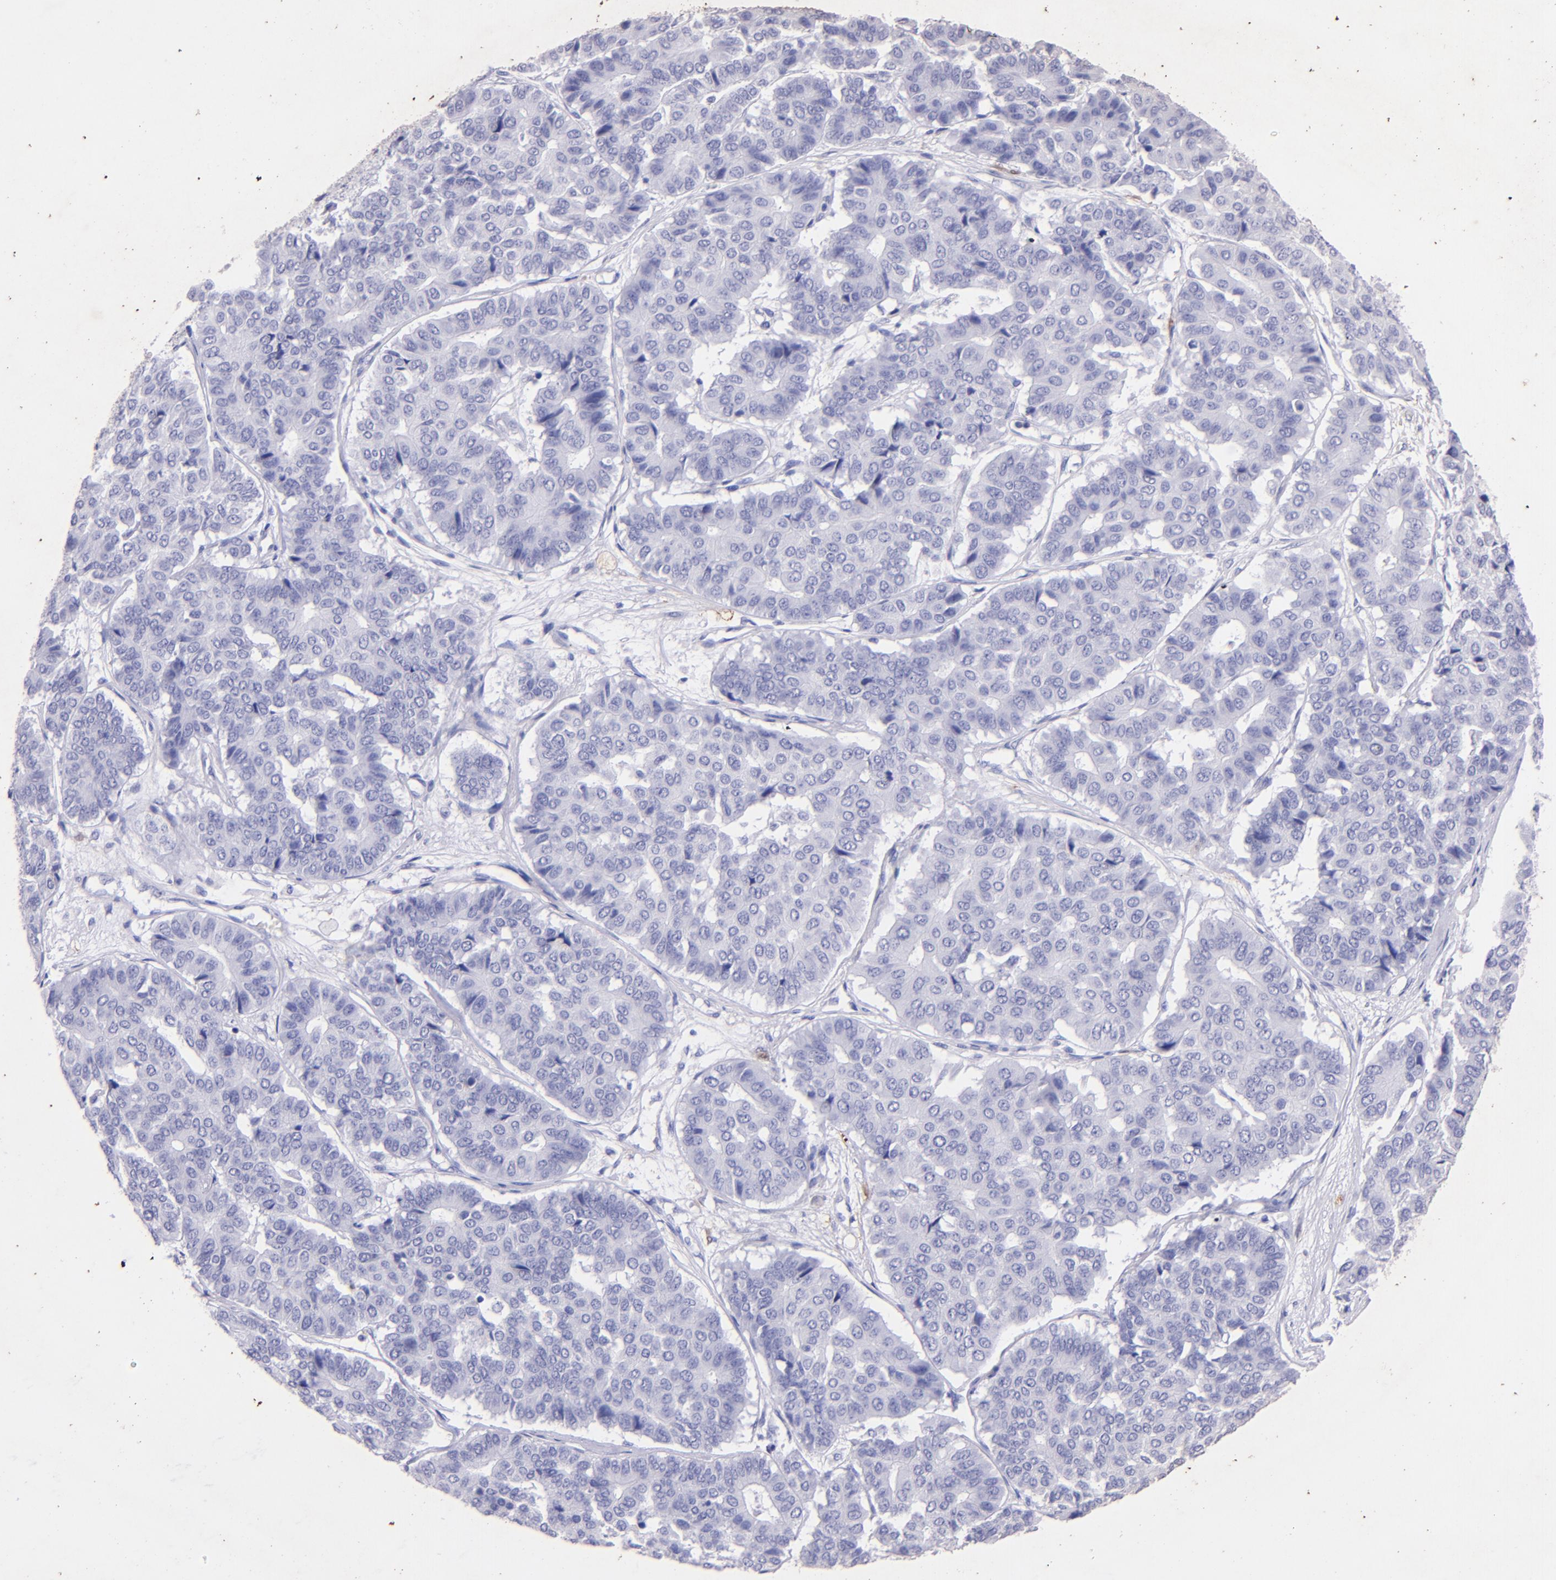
{"staining": {"intensity": "negative", "quantity": "none", "location": "none"}, "tissue": "pancreatic cancer", "cell_type": "Tumor cells", "image_type": "cancer", "snomed": [{"axis": "morphology", "description": "Adenocarcinoma, NOS"}, {"axis": "topography", "description": "Pancreas"}], "caption": "Pancreatic cancer (adenocarcinoma) was stained to show a protein in brown. There is no significant expression in tumor cells.", "gene": "UCHL1", "patient": {"sex": "male", "age": 50}}